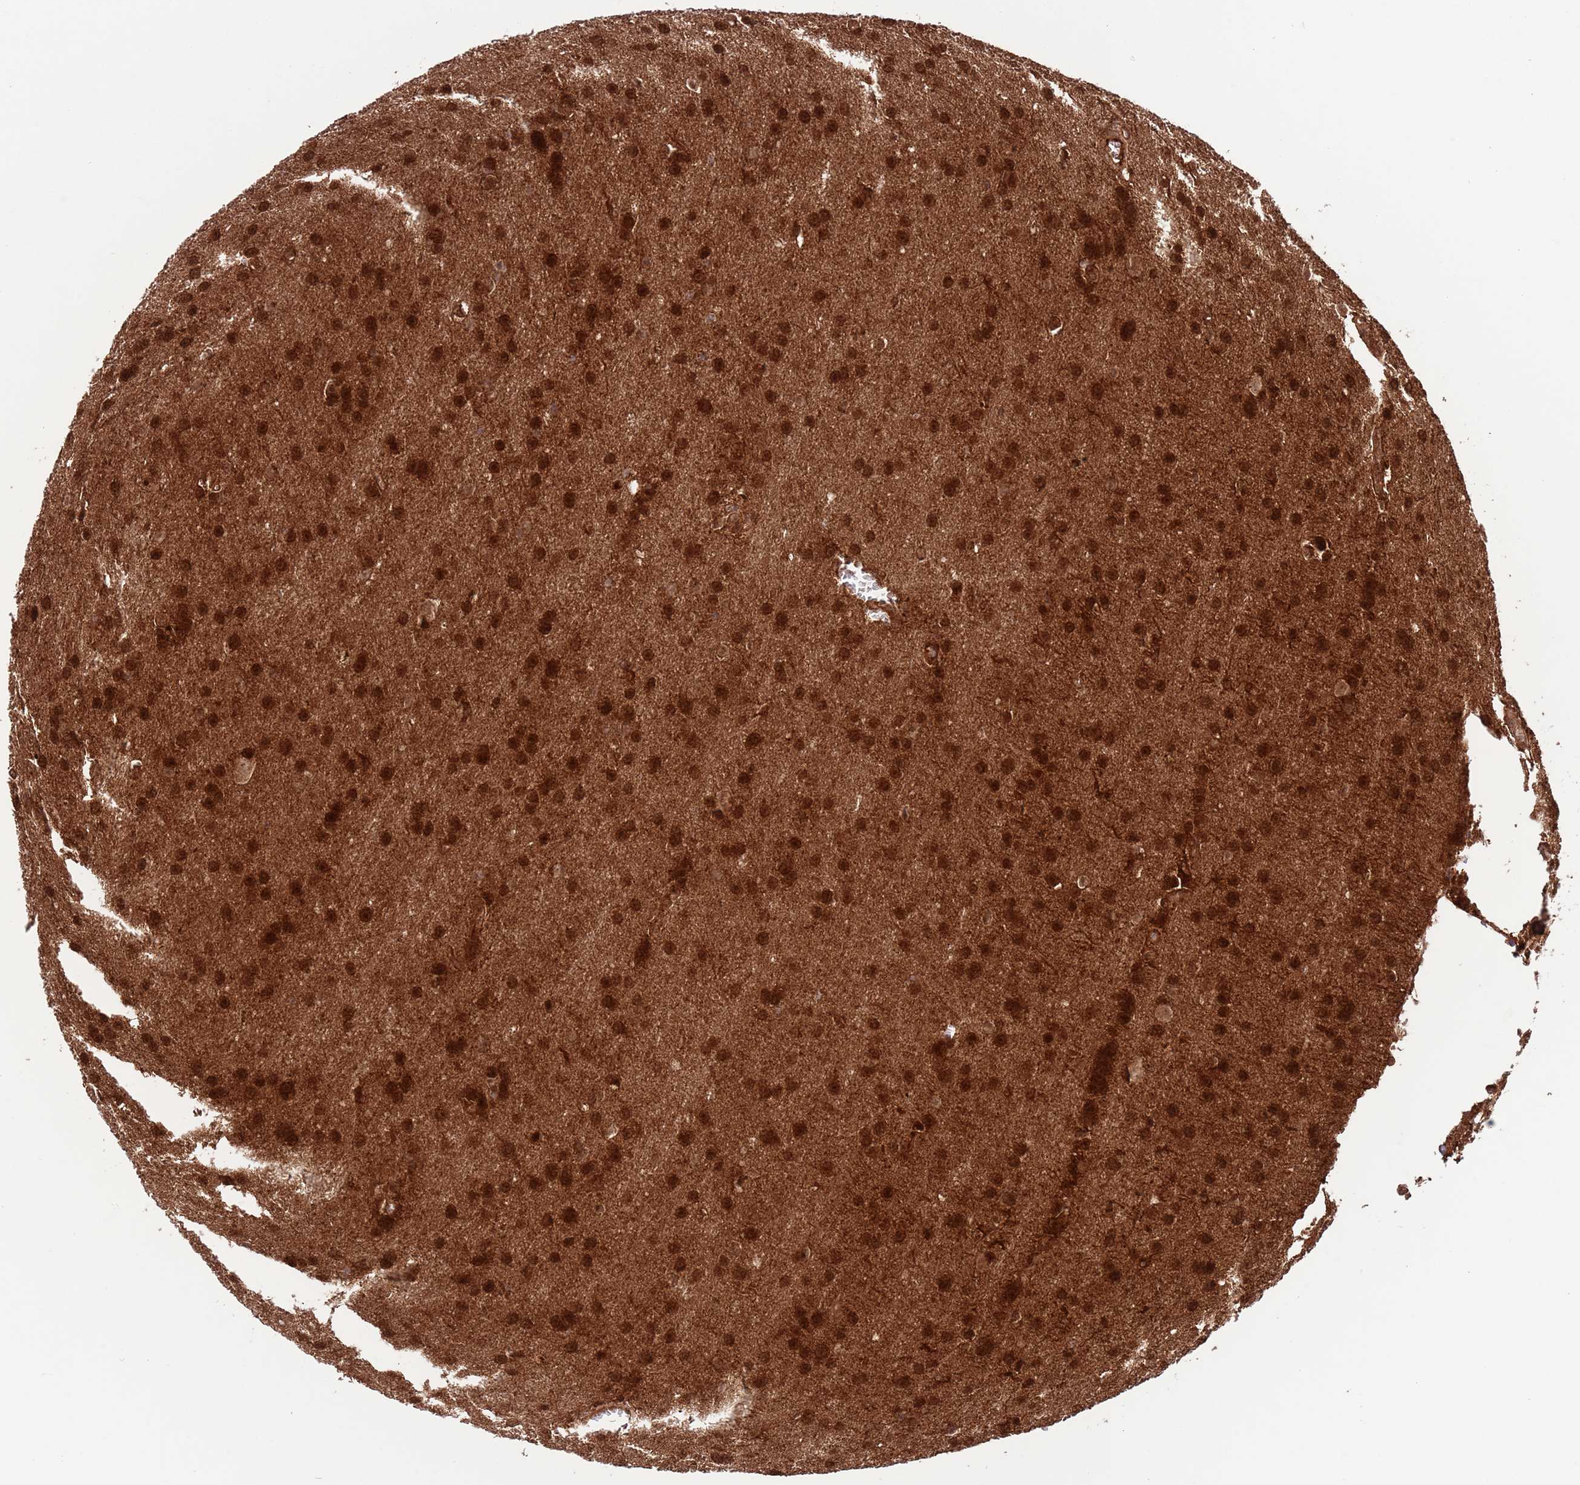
{"staining": {"intensity": "strong", "quantity": ">75%", "location": "nuclear"}, "tissue": "glioma", "cell_type": "Tumor cells", "image_type": "cancer", "snomed": [{"axis": "morphology", "description": "Glioma, malignant, Low grade"}, {"axis": "topography", "description": "Brain"}], "caption": "DAB immunohistochemical staining of malignant glioma (low-grade) reveals strong nuclear protein expression in about >75% of tumor cells. The staining is performed using DAB (3,3'-diaminobenzidine) brown chromogen to label protein expression. The nuclei are counter-stained blue using hematoxylin.", "gene": "HDHD2", "patient": {"sex": "female", "age": 32}}